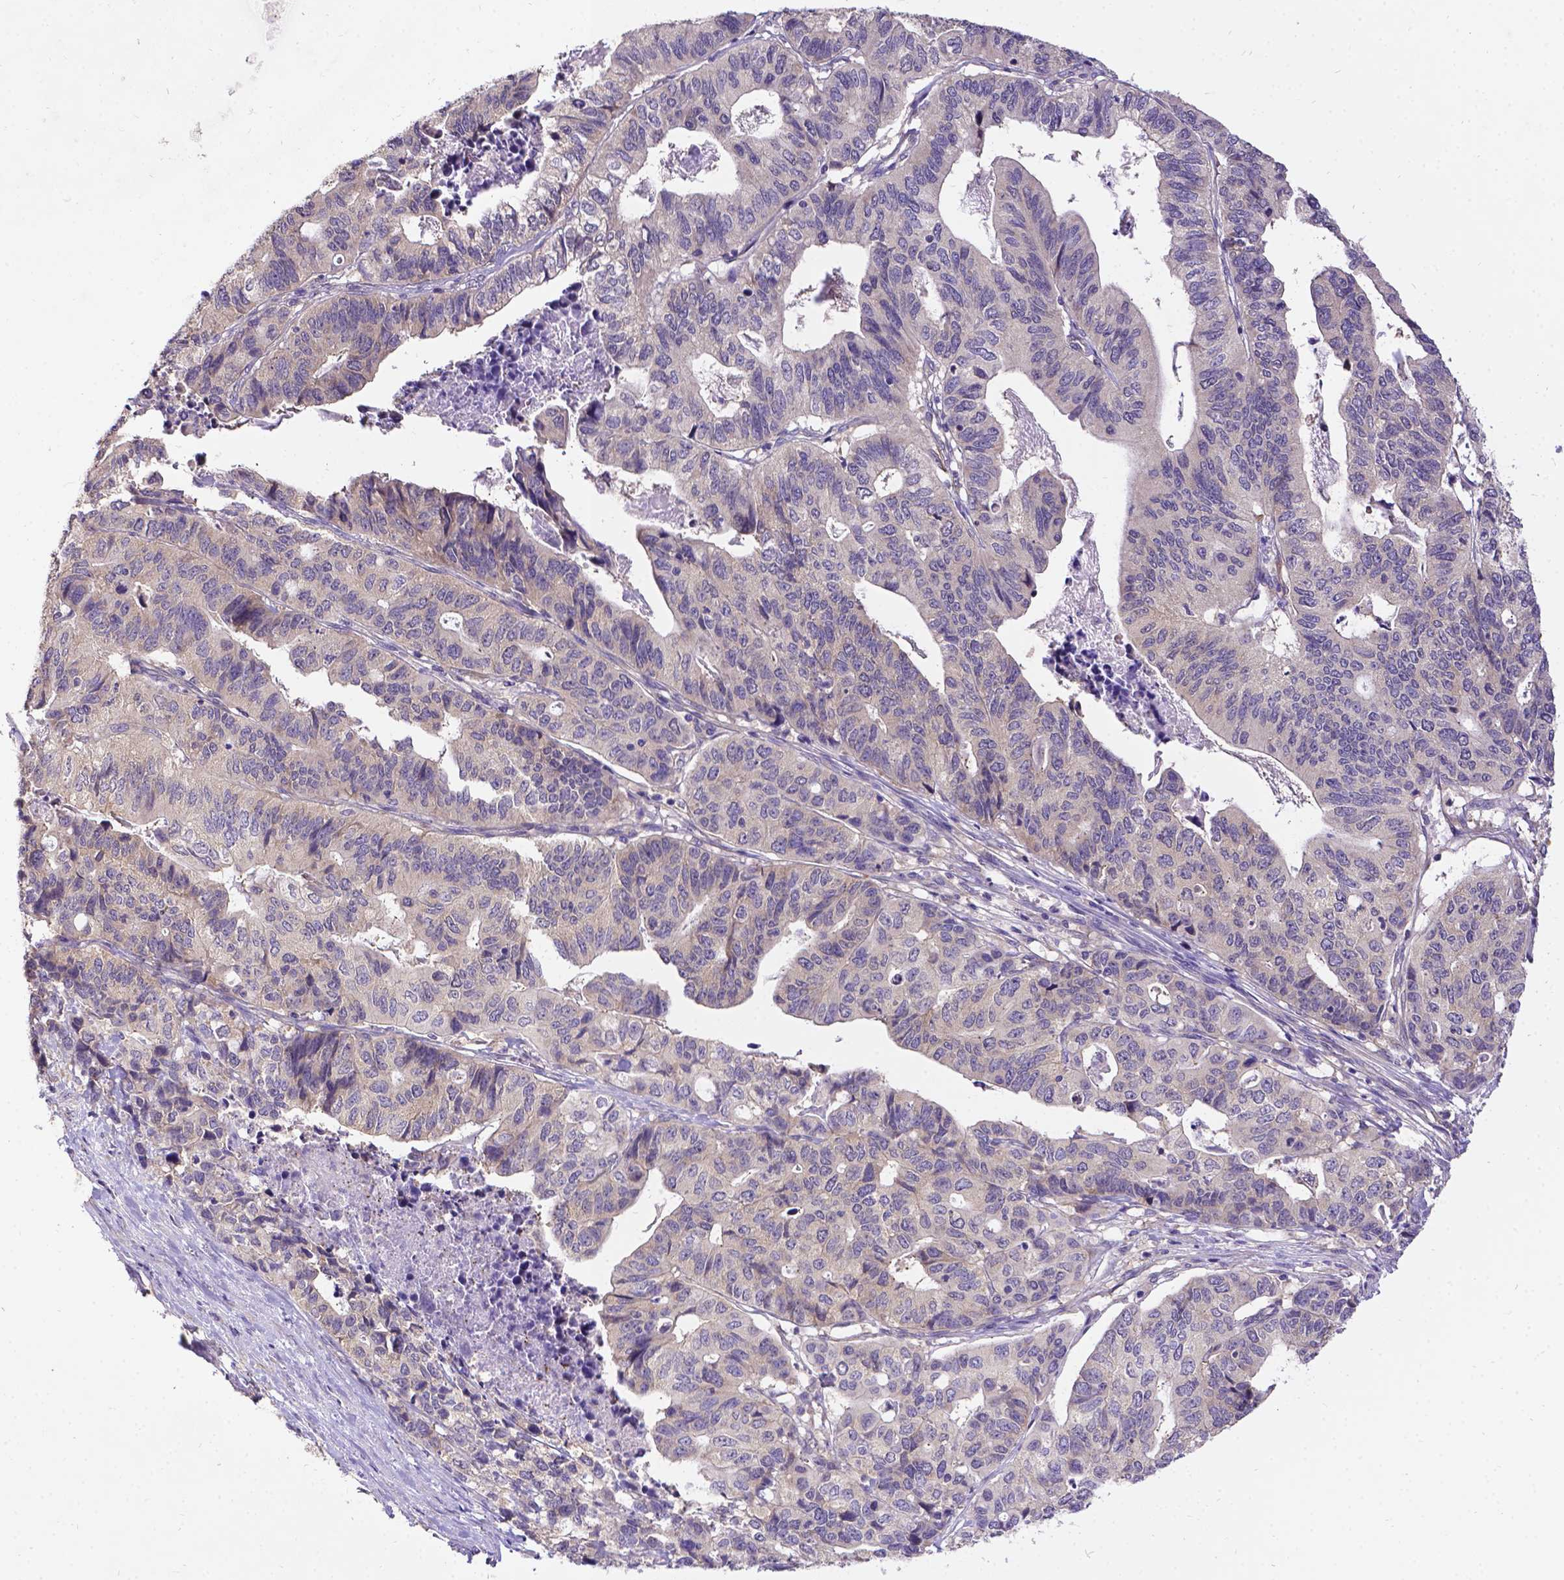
{"staining": {"intensity": "negative", "quantity": "none", "location": "none"}, "tissue": "stomach cancer", "cell_type": "Tumor cells", "image_type": "cancer", "snomed": [{"axis": "morphology", "description": "Adenocarcinoma, NOS"}, {"axis": "topography", "description": "Stomach, upper"}], "caption": "The photomicrograph displays no staining of tumor cells in stomach cancer. Nuclei are stained in blue.", "gene": "DENND6A", "patient": {"sex": "female", "age": 67}}